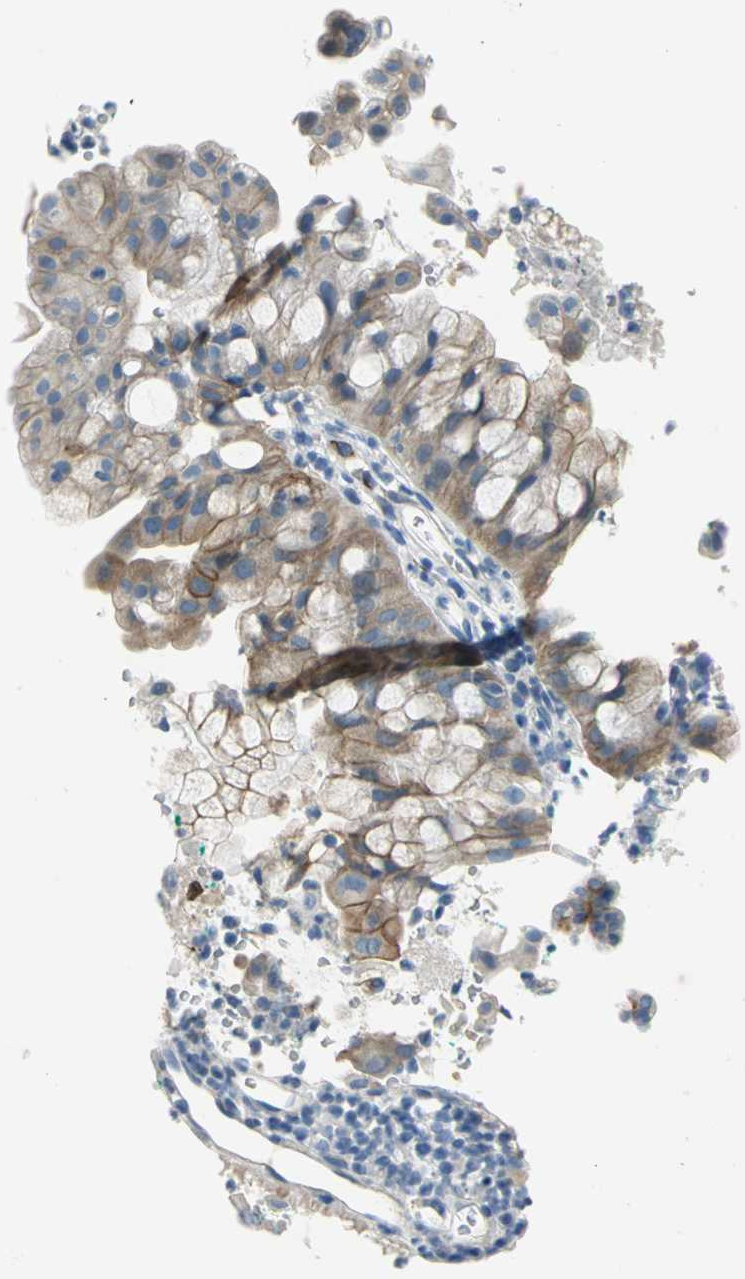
{"staining": {"intensity": "moderate", "quantity": ">75%", "location": "cytoplasmic/membranous"}, "tissue": "pancreatic cancer", "cell_type": "Tumor cells", "image_type": "cancer", "snomed": [{"axis": "morphology", "description": "Adenocarcinoma, NOS"}, {"axis": "morphology", "description": "Adenocarcinoma, metastatic, NOS"}, {"axis": "topography", "description": "Lymph node"}, {"axis": "topography", "description": "Pancreas"}, {"axis": "topography", "description": "Duodenum"}], "caption": "Metastatic adenocarcinoma (pancreatic) stained for a protein reveals moderate cytoplasmic/membranous positivity in tumor cells.", "gene": "ALOX15", "patient": {"sex": "female", "age": 64}}